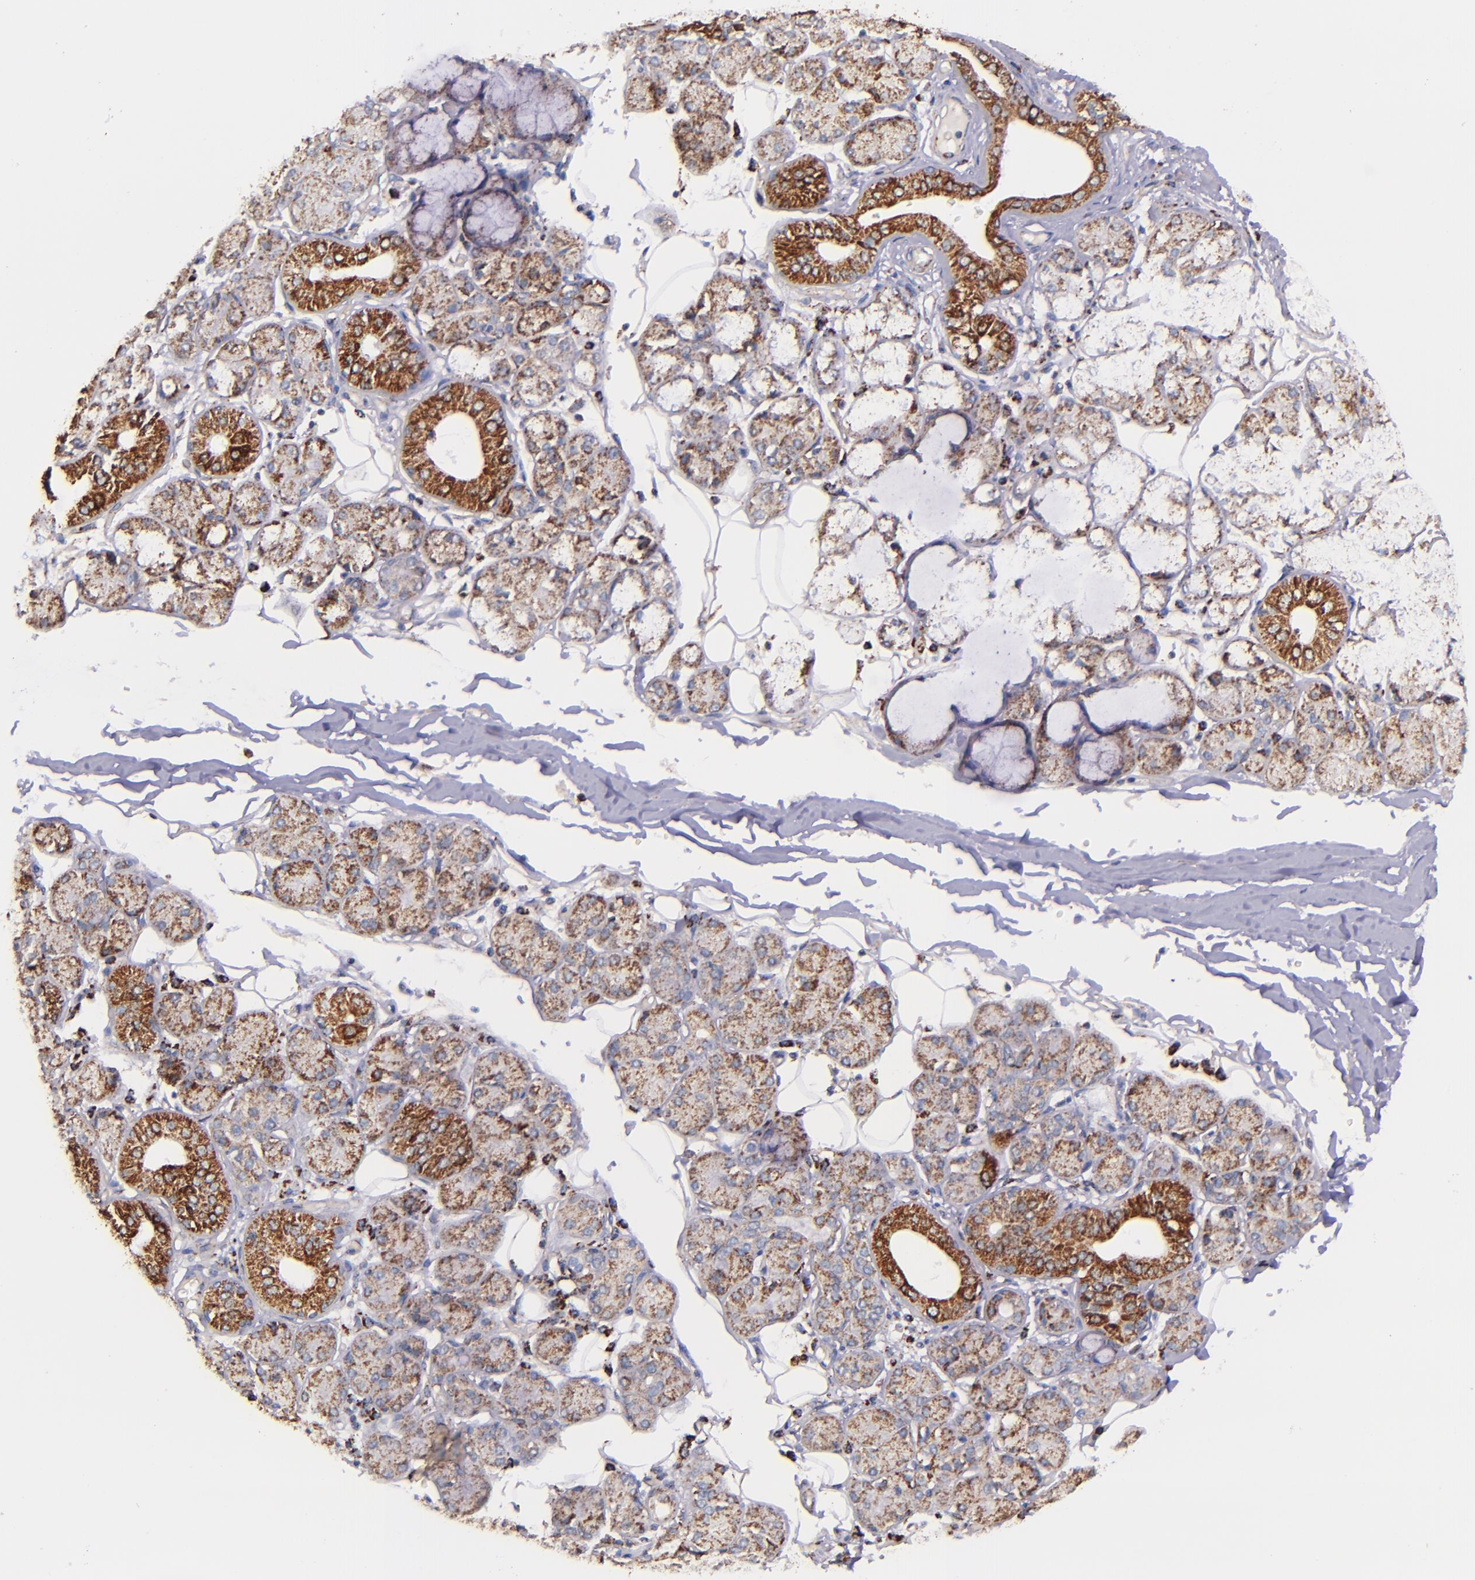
{"staining": {"intensity": "moderate", "quantity": "<25%", "location": "cytoplasmic/membranous"}, "tissue": "salivary gland", "cell_type": "Glandular cells", "image_type": "normal", "snomed": [{"axis": "morphology", "description": "Normal tissue, NOS"}, {"axis": "topography", "description": "Salivary gland"}], "caption": "Salivary gland stained for a protein (brown) displays moderate cytoplasmic/membranous positive expression in about <25% of glandular cells.", "gene": "IDH3G", "patient": {"sex": "male", "age": 54}}